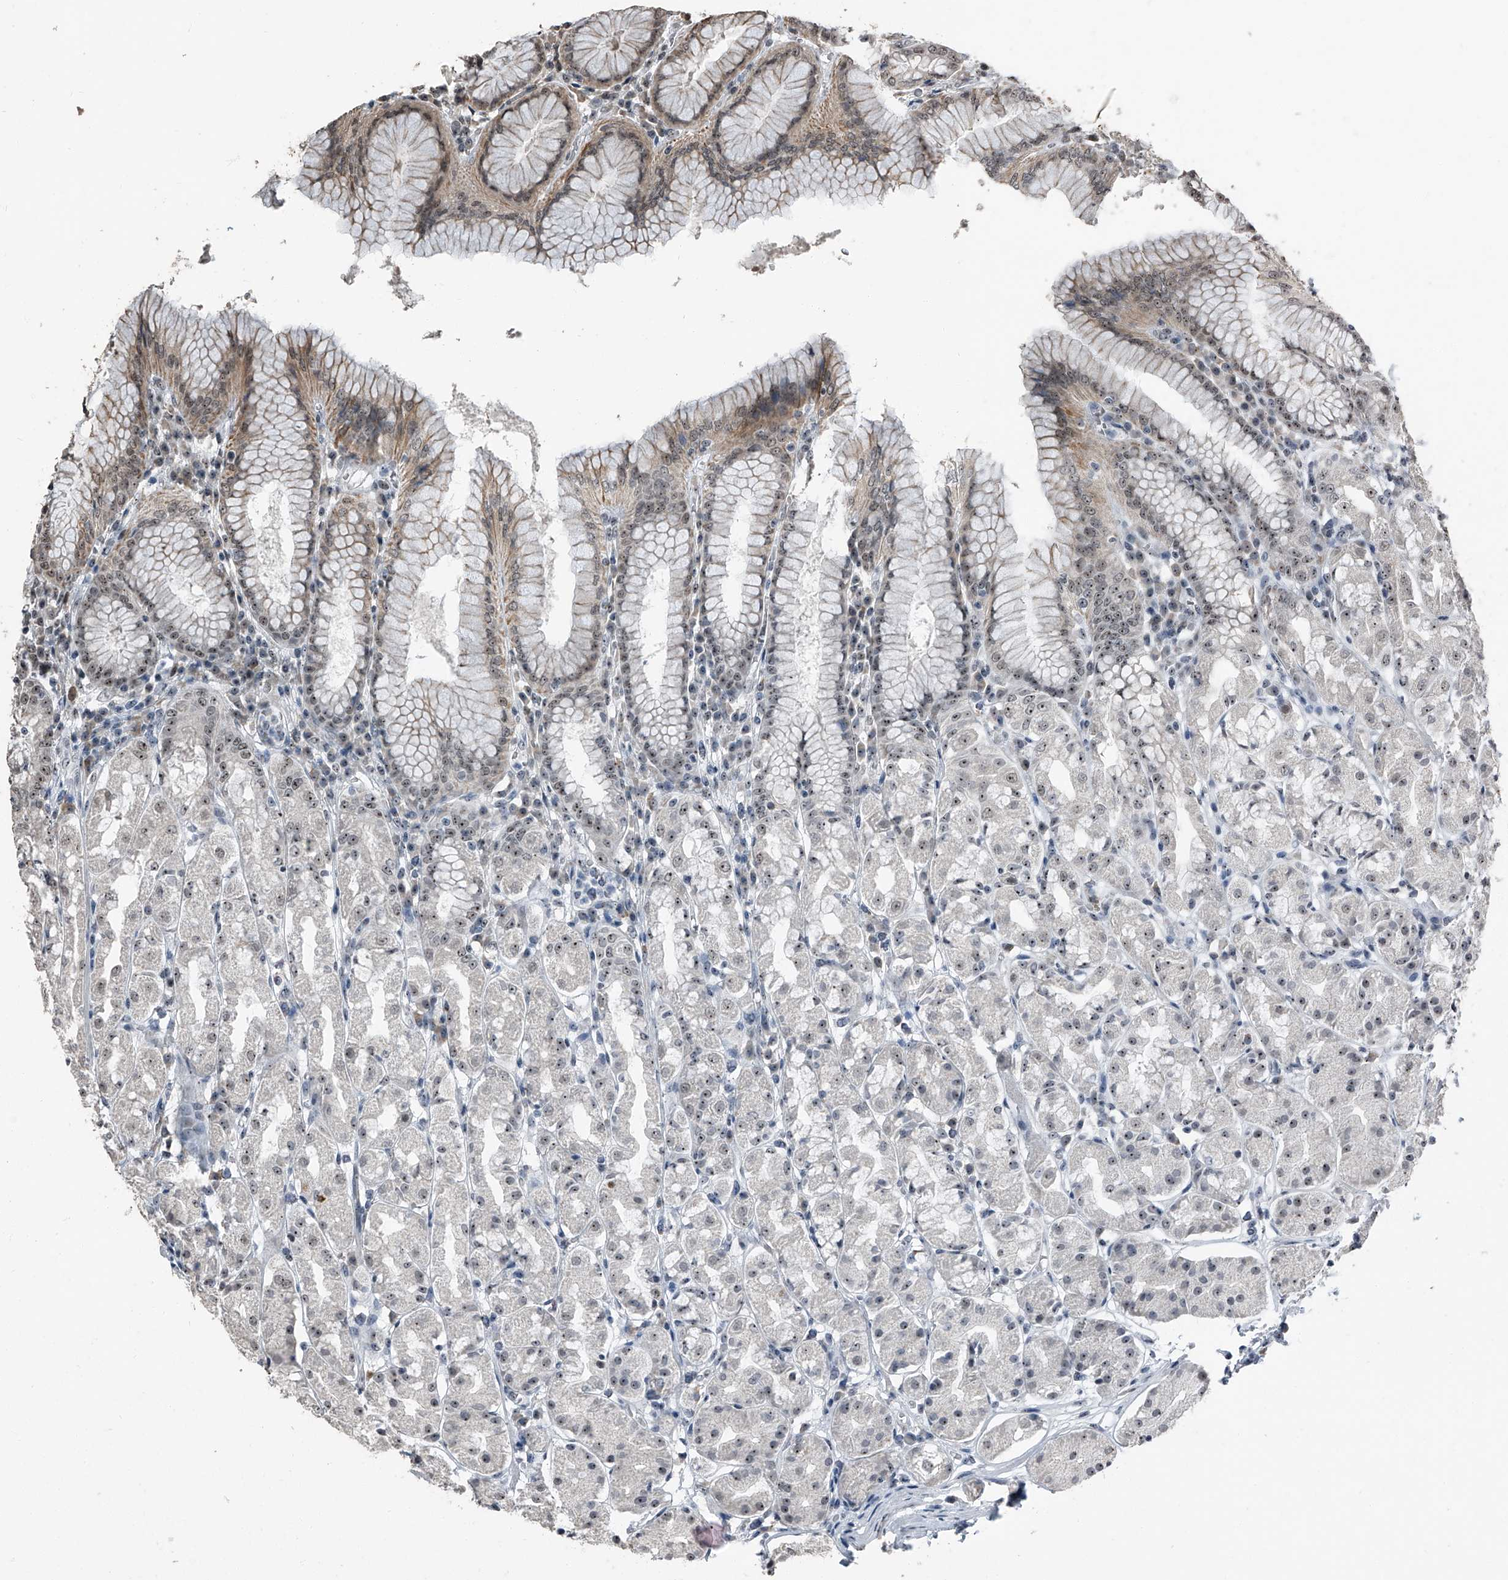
{"staining": {"intensity": "moderate", "quantity": "25%-75%", "location": "cytoplasmic/membranous,nuclear"}, "tissue": "stomach", "cell_type": "Glandular cells", "image_type": "normal", "snomed": [{"axis": "morphology", "description": "Normal tissue, NOS"}, {"axis": "topography", "description": "Stomach"}, {"axis": "topography", "description": "Stomach, lower"}], "caption": "The image demonstrates staining of normal stomach, revealing moderate cytoplasmic/membranous,nuclear protein expression (brown color) within glandular cells.", "gene": "TCOF1", "patient": {"sex": "female", "age": 56}}